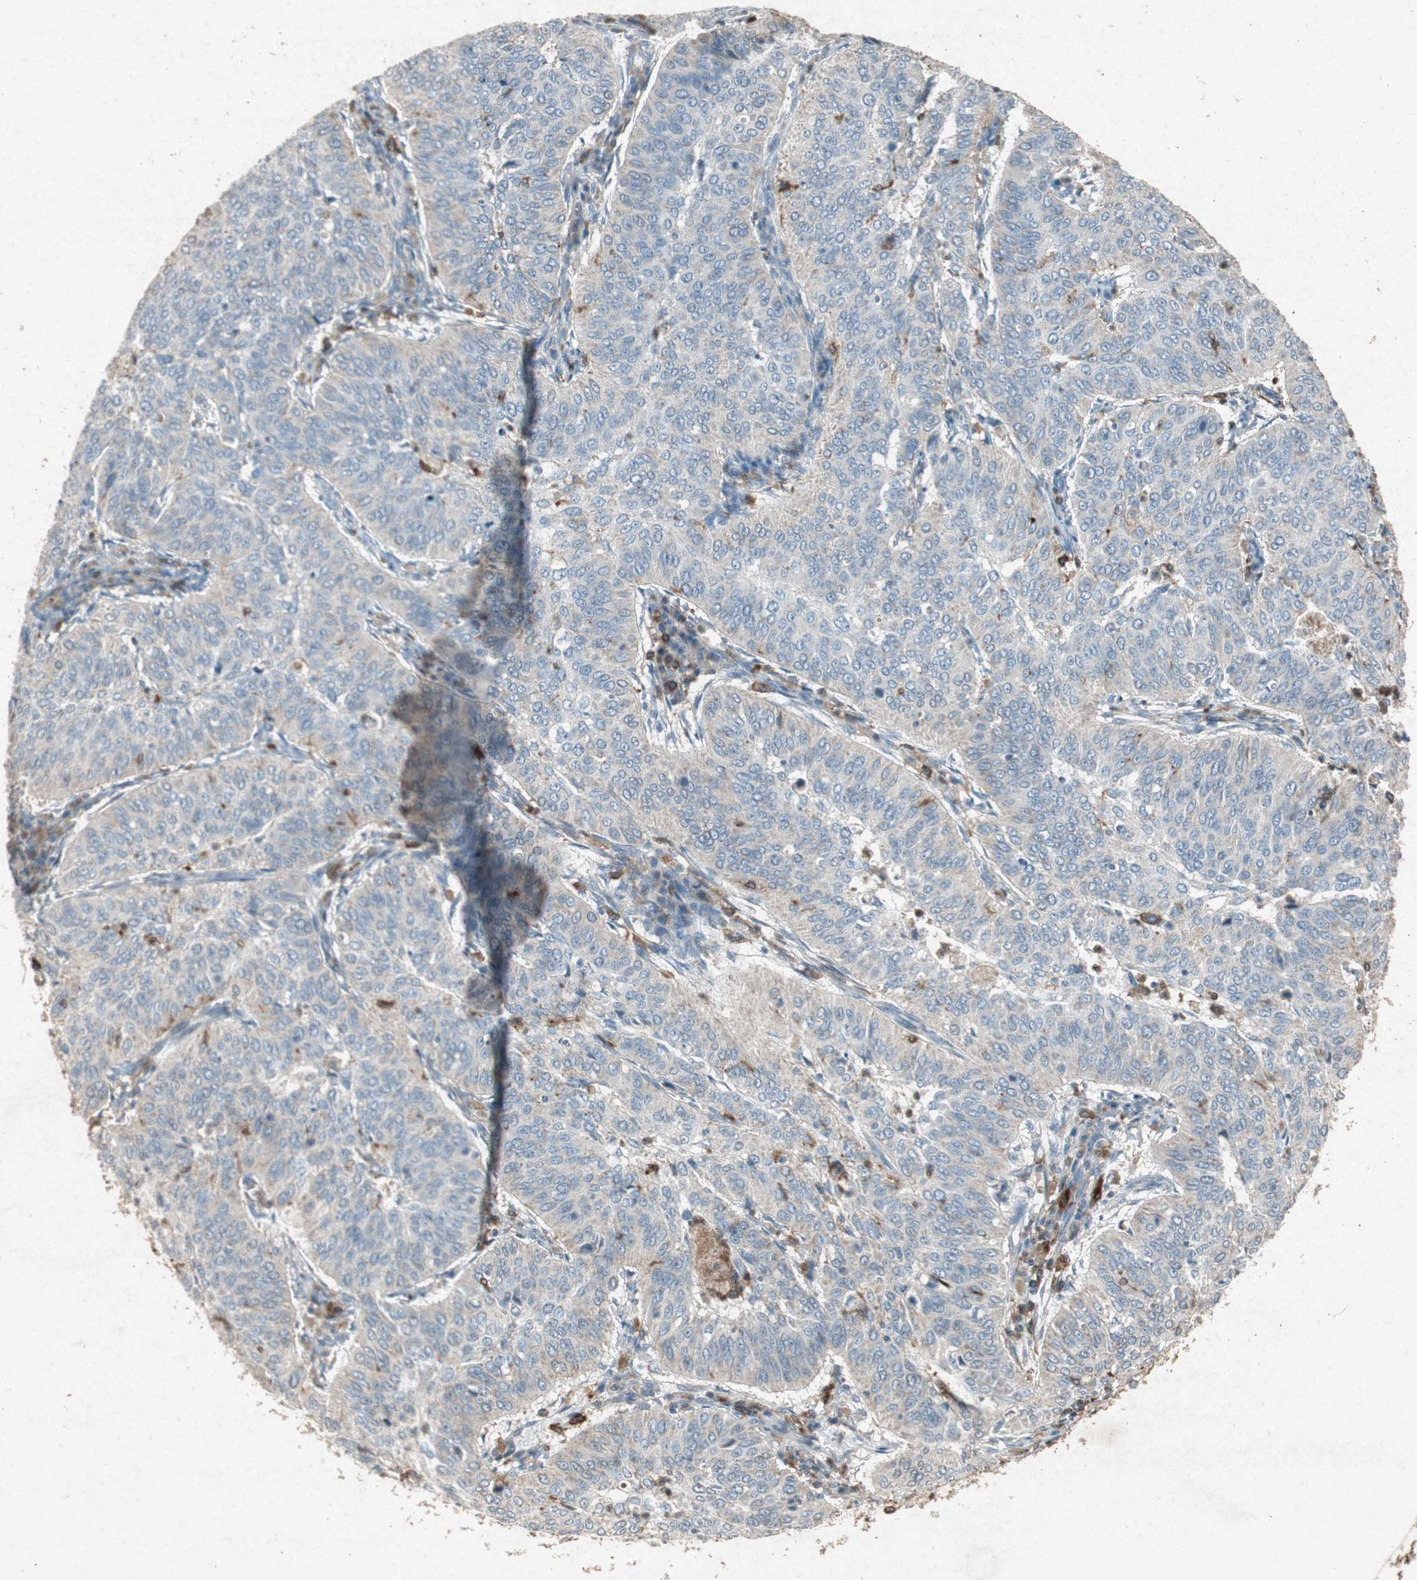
{"staining": {"intensity": "negative", "quantity": "none", "location": "none"}, "tissue": "cervical cancer", "cell_type": "Tumor cells", "image_type": "cancer", "snomed": [{"axis": "morphology", "description": "Normal tissue, NOS"}, {"axis": "morphology", "description": "Squamous cell carcinoma, NOS"}, {"axis": "topography", "description": "Cervix"}], "caption": "This is a photomicrograph of IHC staining of cervical squamous cell carcinoma, which shows no positivity in tumor cells.", "gene": "TYROBP", "patient": {"sex": "female", "age": 39}}